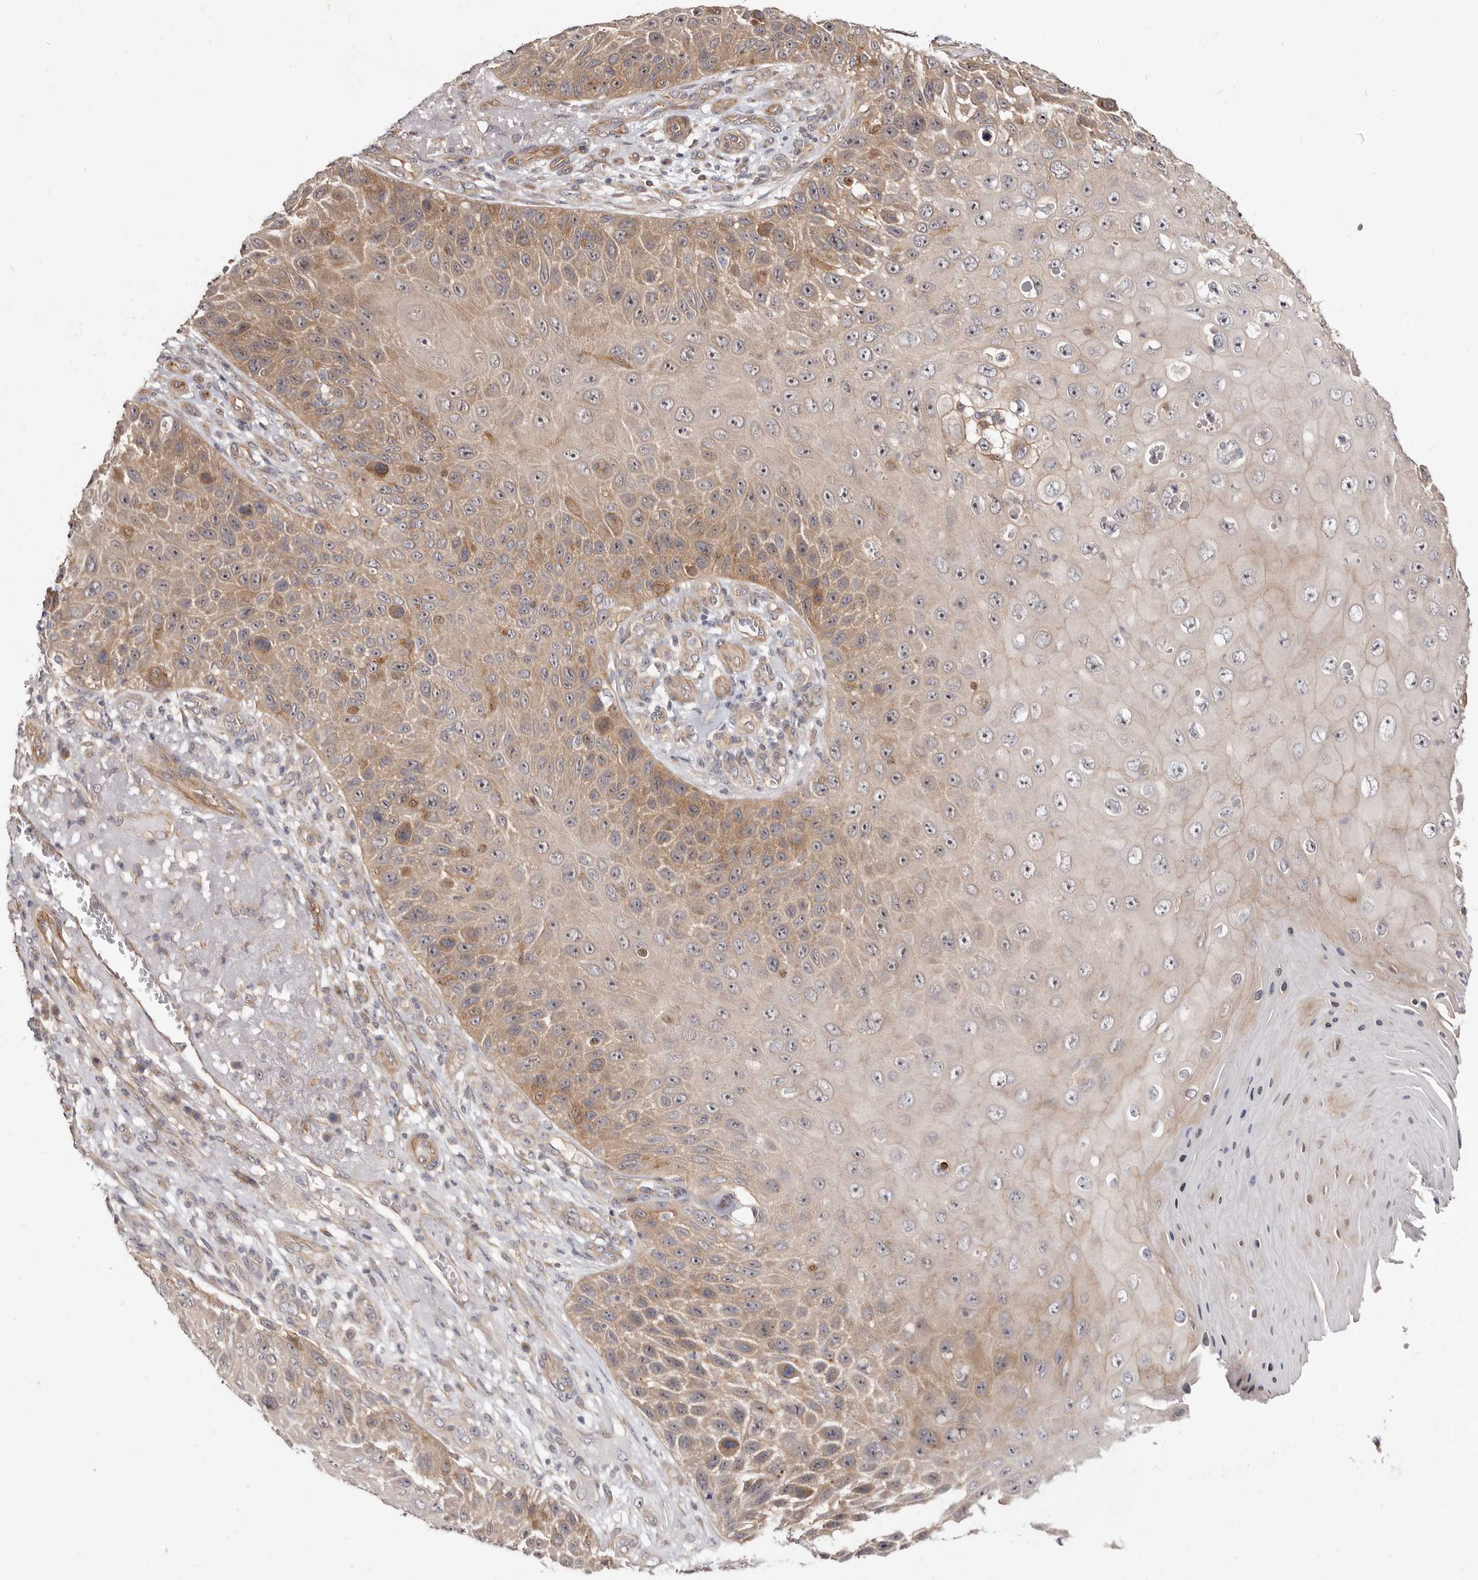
{"staining": {"intensity": "moderate", "quantity": "25%-75%", "location": "cytoplasmic/membranous,nuclear"}, "tissue": "skin cancer", "cell_type": "Tumor cells", "image_type": "cancer", "snomed": [{"axis": "morphology", "description": "Squamous cell carcinoma, NOS"}, {"axis": "topography", "description": "Skin"}], "caption": "Skin cancer (squamous cell carcinoma) stained with immunohistochemistry demonstrates moderate cytoplasmic/membranous and nuclear expression in approximately 25%-75% of tumor cells.", "gene": "GPATCH4", "patient": {"sex": "female", "age": 88}}